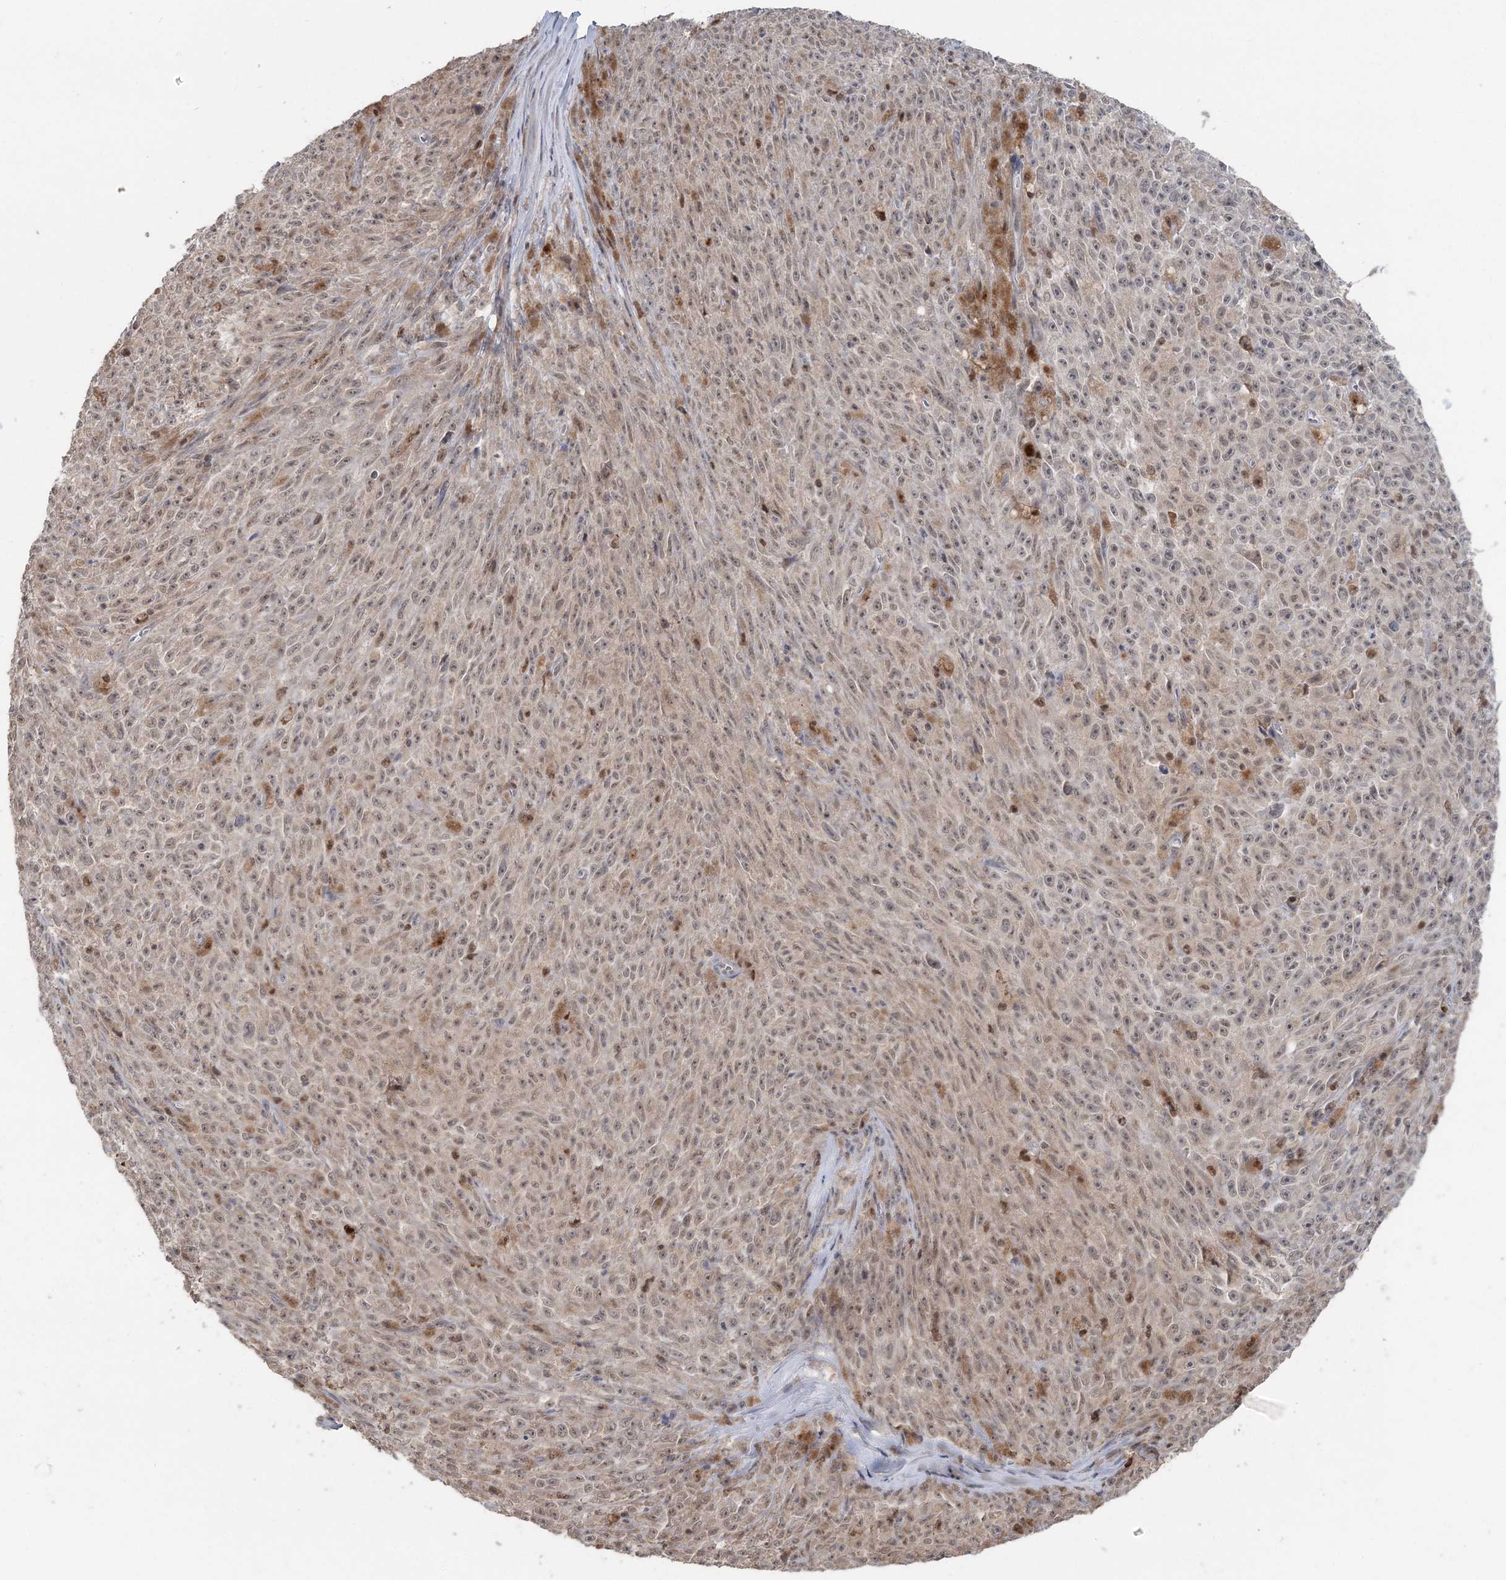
{"staining": {"intensity": "weak", "quantity": ">75%", "location": "nuclear"}, "tissue": "melanoma", "cell_type": "Tumor cells", "image_type": "cancer", "snomed": [{"axis": "morphology", "description": "Malignant melanoma, NOS"}, {"axis": "topography", "description": "Skin"}], "caption": "High-power microscopy captured an IHC micrograph of malignant melanoma, revealing weak nuclear expression in approximately >75% of tumor cells.", "gene": "SLU7", "patient": {"sex": "female", "age": 82}}